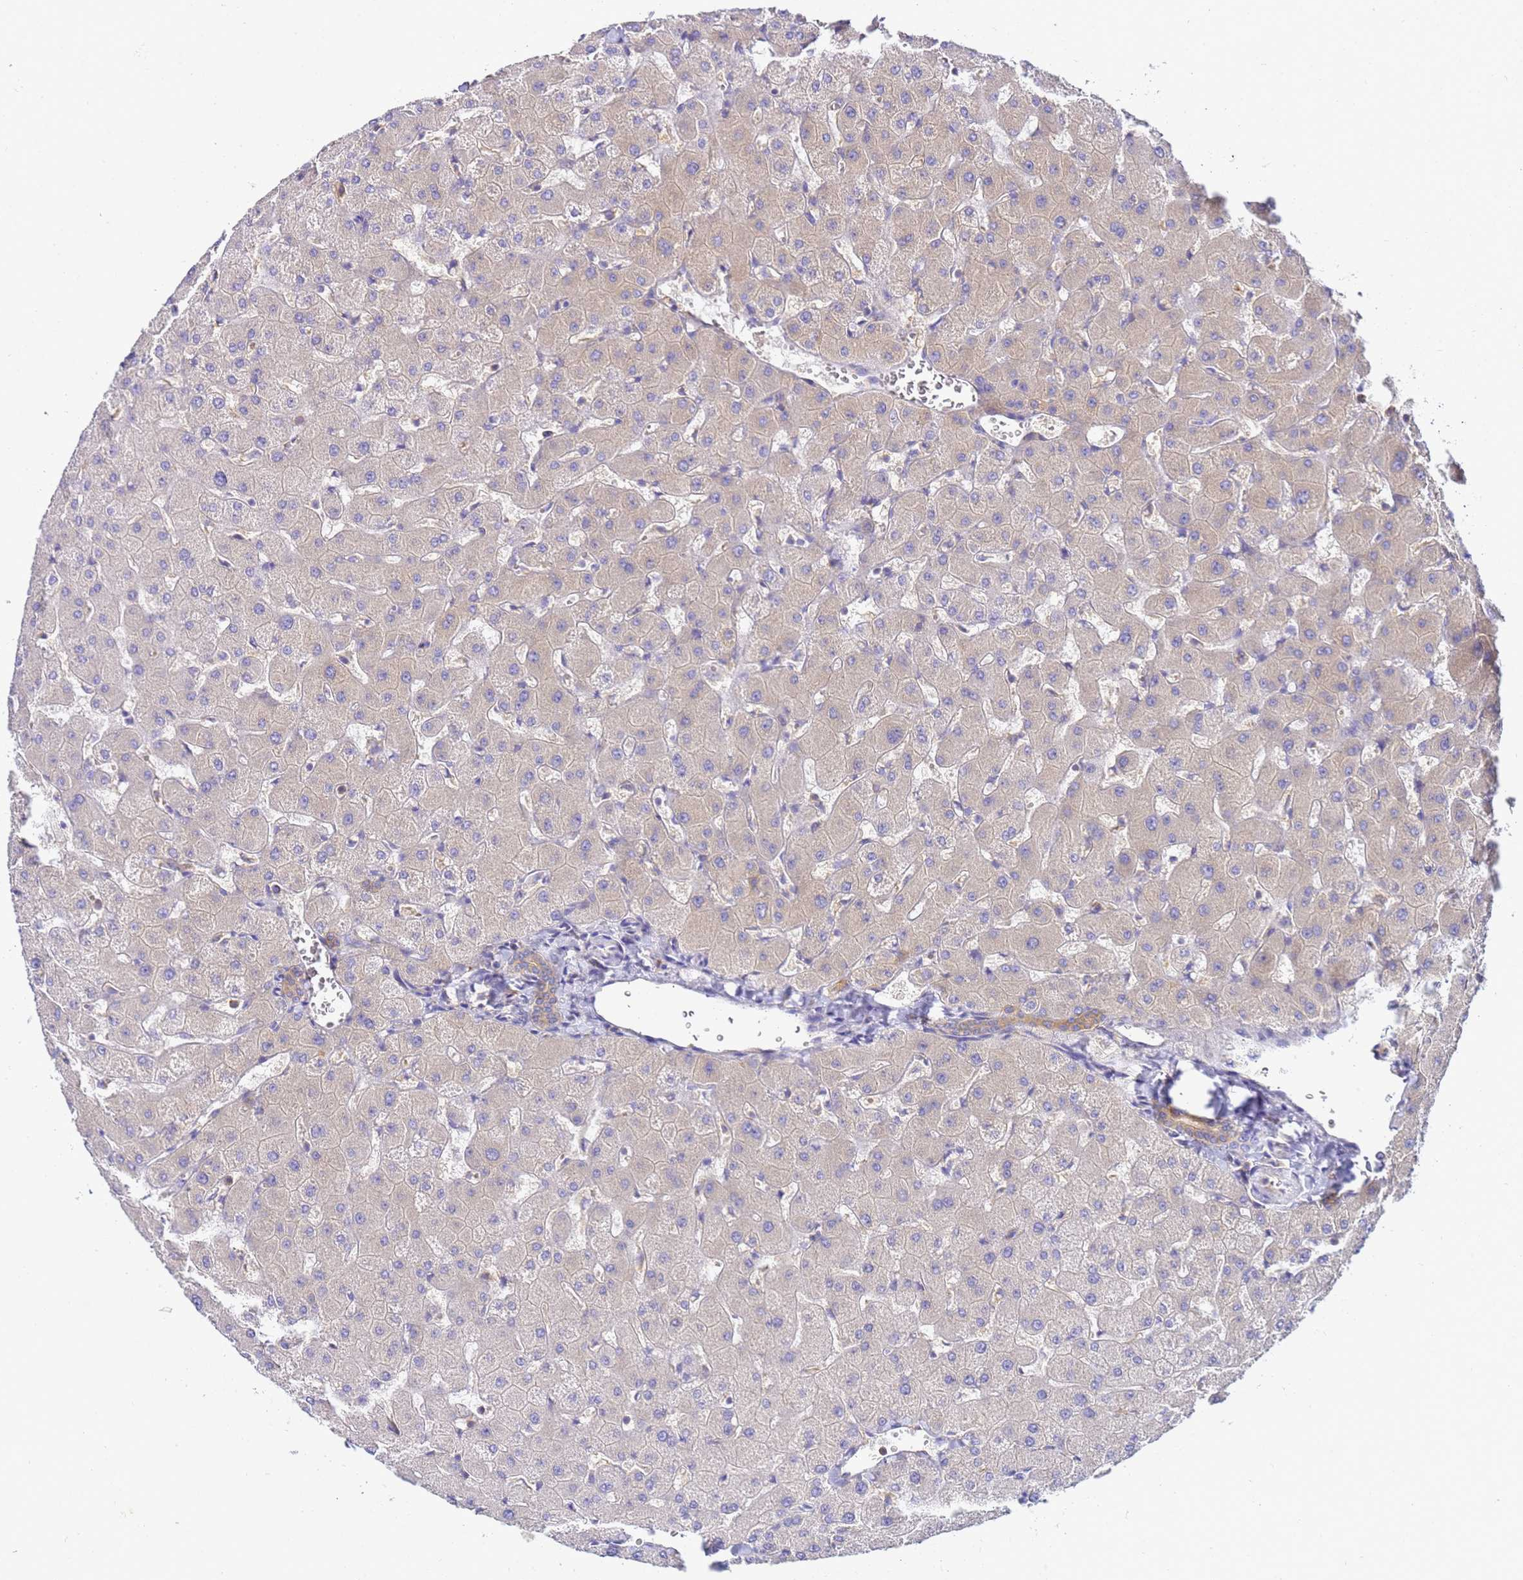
{"staining": {"intensity": "moderate", "quantity": ">75%", "location": "cytoplasmic/membranous"}, "tissue": "liver", "cell_type": "Cholangiocytes", "image_type": "normal", "snomed": [{"axis": "morphology", "description": "Normal tissue, NOS"}, {"axis": "topography", "description": "Liver"}], "caption": "A high-resolution micrograph shows immunohistochemistry (IHC) staining of benign liver, which reveals moderate cytoplasmic/membranous expression in about >75% of cholangiocytes. (IHC, brightfield microscopy, high magnification).", "gene": "NARS1", "patient": {"sex": "female", "age": 63}}